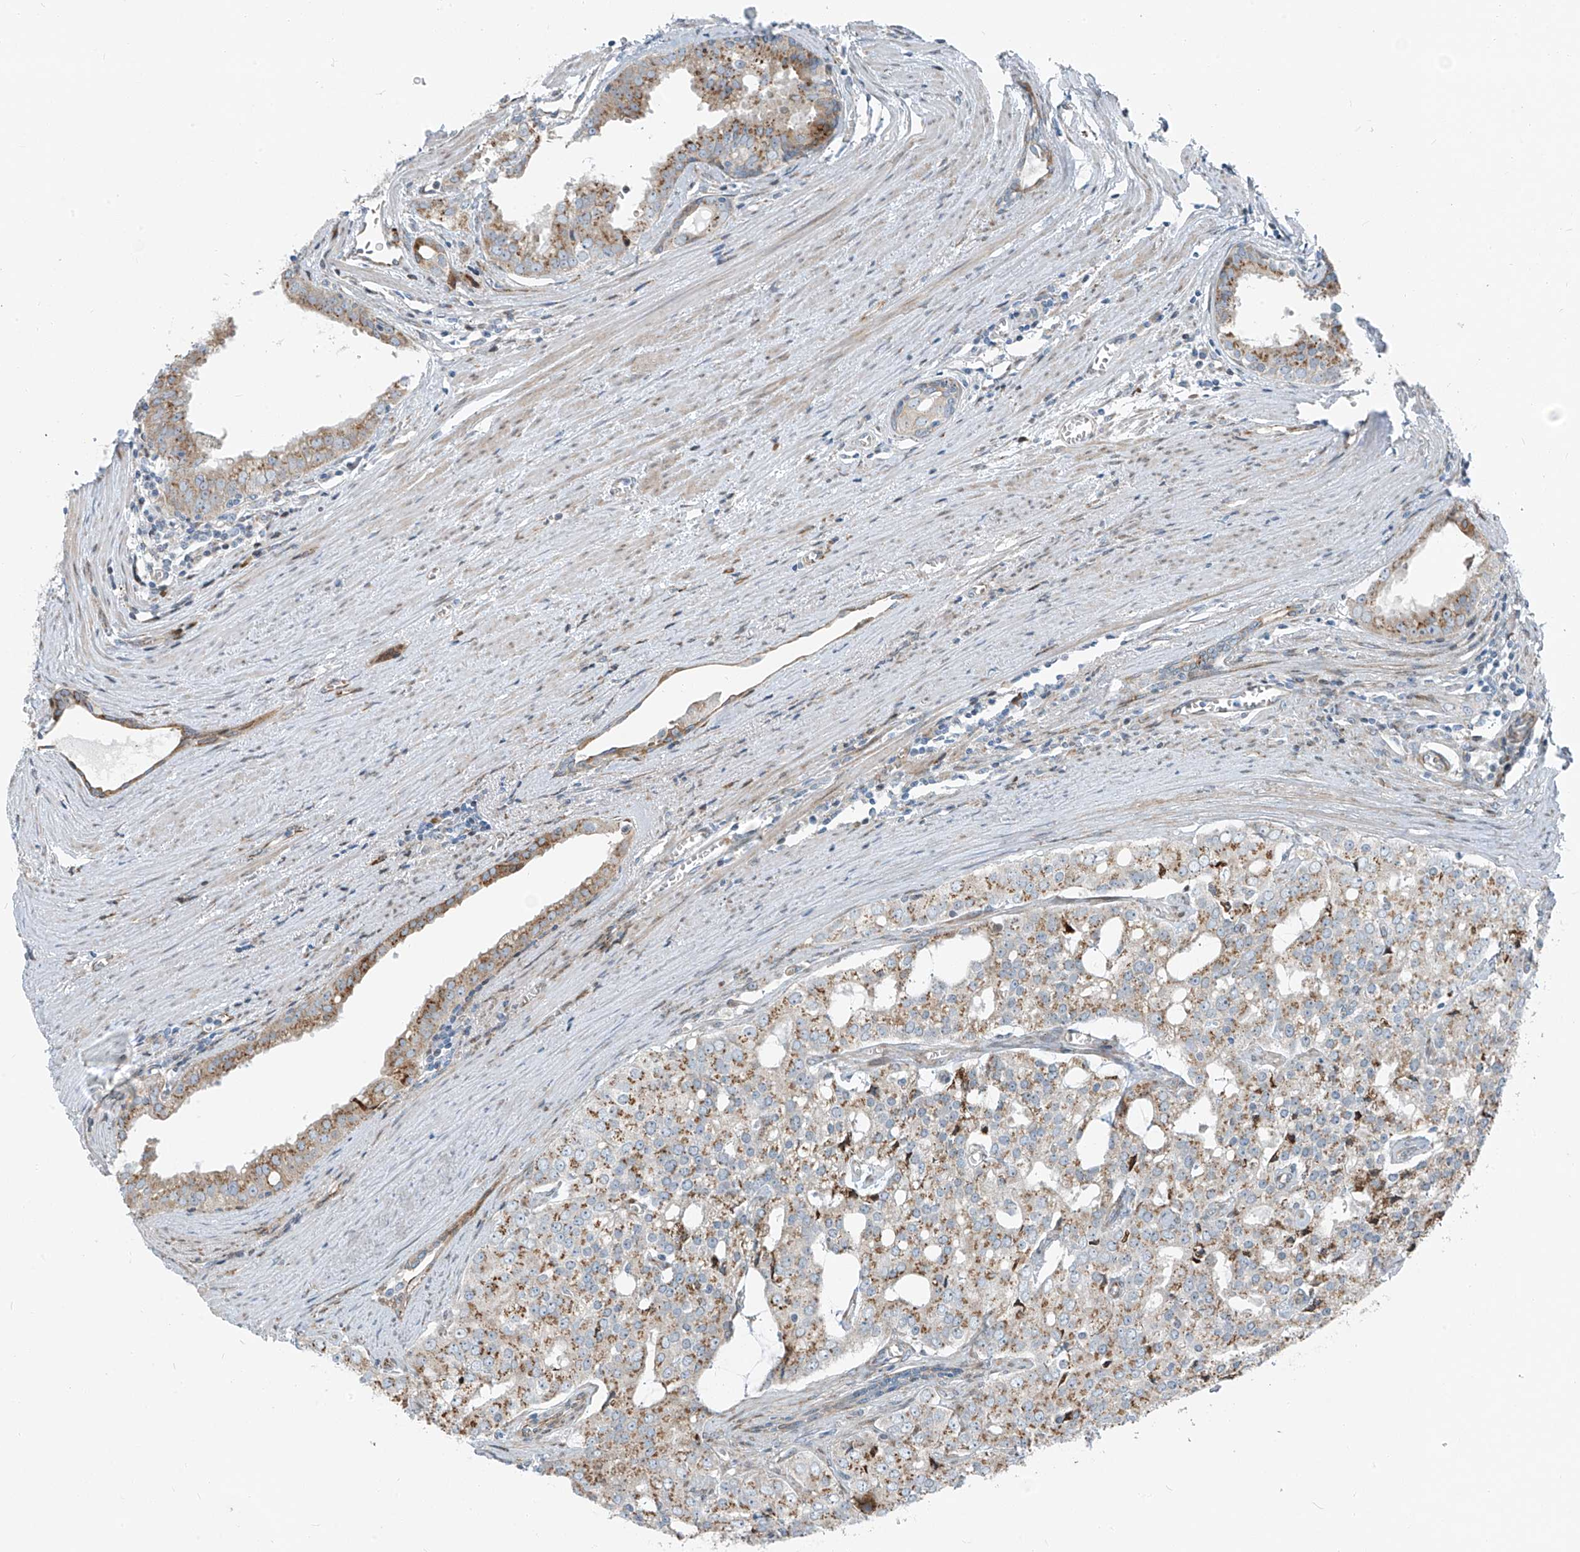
{"staining": {"intensity": "moderate", "quantity": ">75%", "location": "cytoplasmic/membranous"}, "tissue": "prostate cancer", "cell_type": "Tumor cells", "image_type": "cancer", "snomed": [{"axis": "morphology", "description": "Adenocarcinoma, High grade"}, {"axis": "topography", "description": "Prostate"}], "caption": "Adenocarcinoma (high-grade) (prostate) was stained to show a protein in brown. There is medium levels of moderate cytoplasmic/membranous staining in about >75% of tumor cells. Immunohistochemistry stains the protein in brown and the nuclei are stained blue.", "gene": "HIC2", "patient": {"sex": "male", "age": 68}}